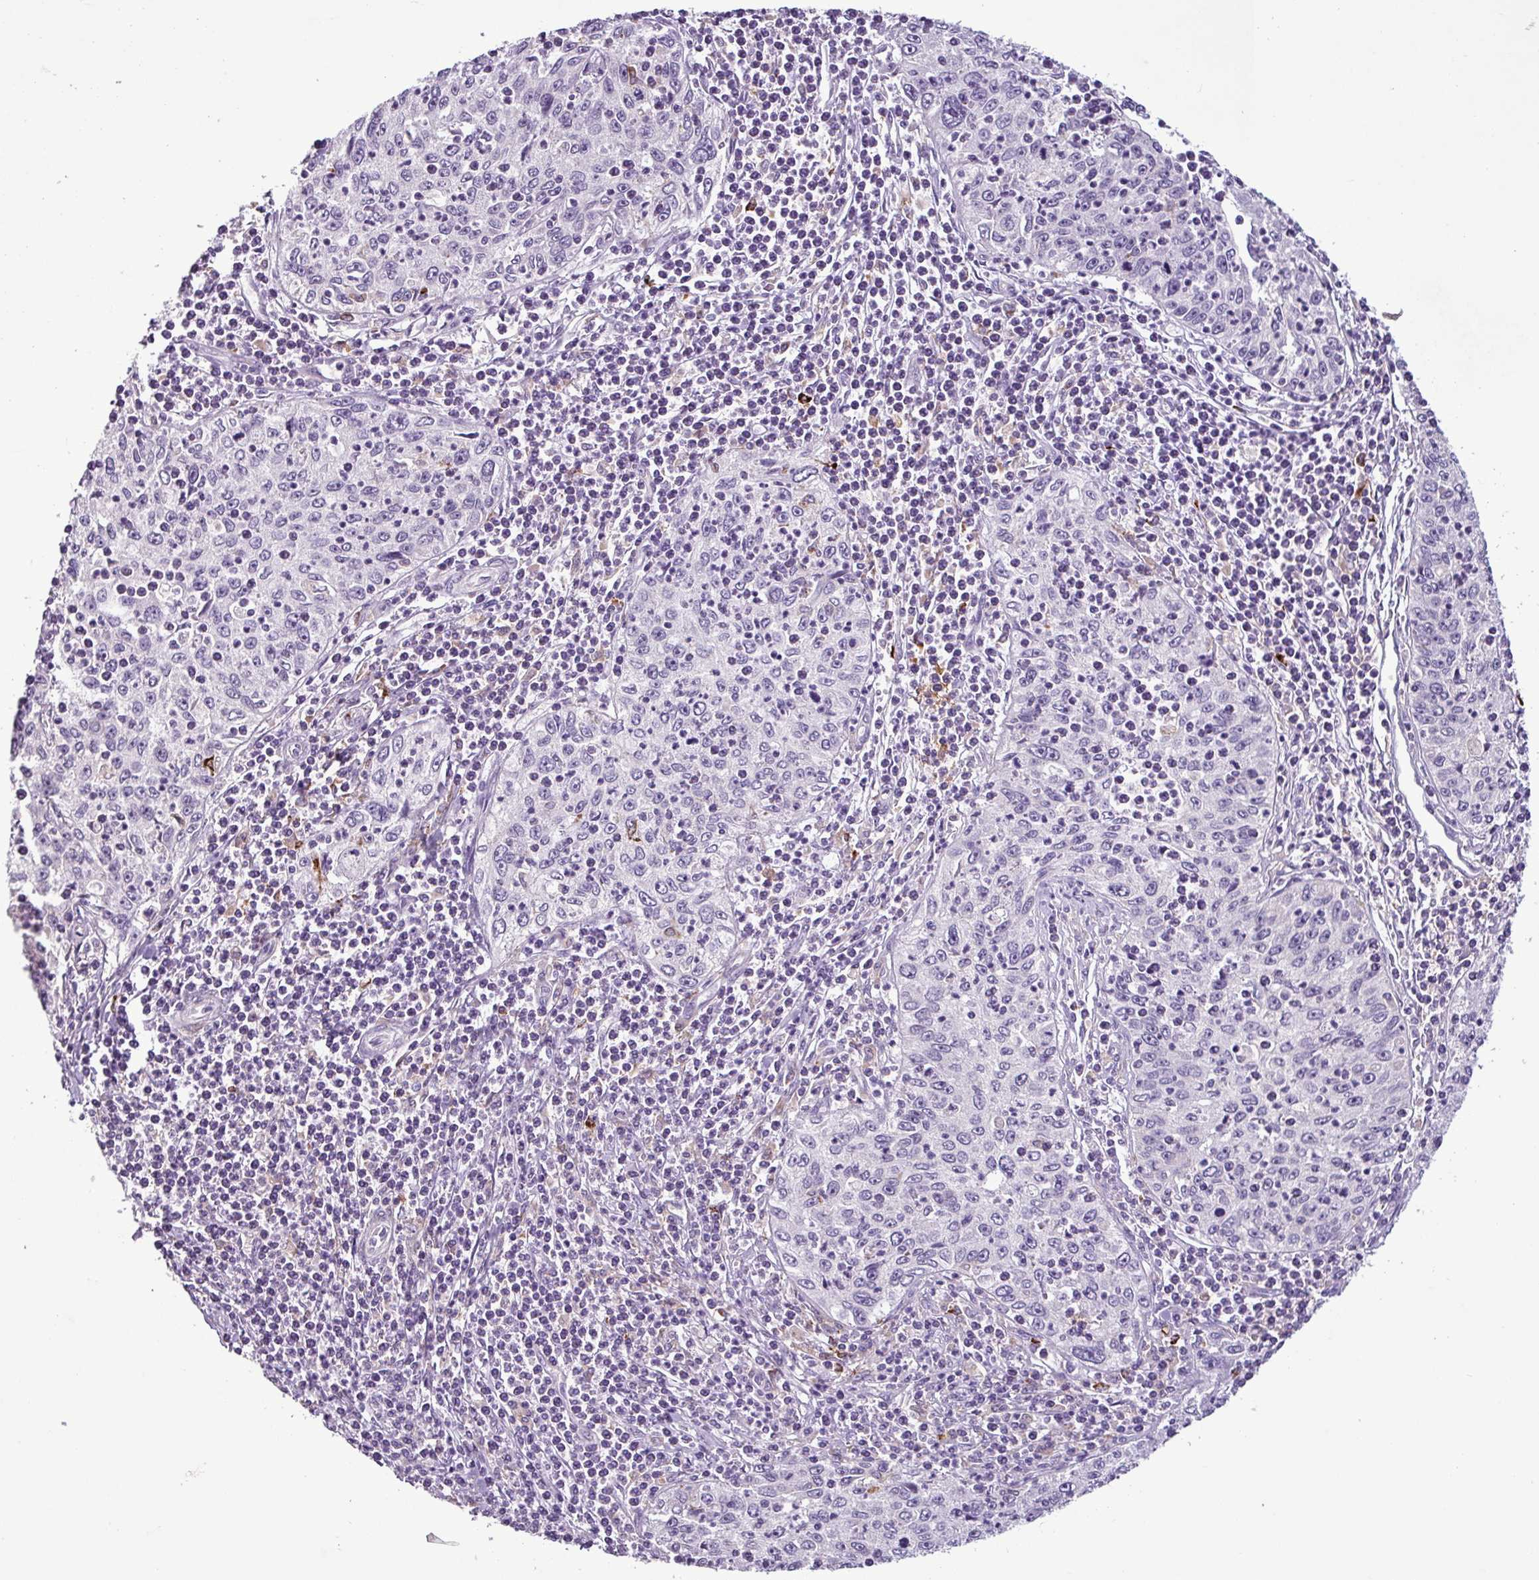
{"staining": {"intensity": "negative", "quantity": "none", "location": "none"}, "tissue": "cervical cancer", "cell_type": "Tumor cells", "image_type": "cancer", "snomed": [{"axis": "morphology", "description": "Squamous cell carcinoma, NOS"}, {"axis": "topography", "description": "Cervix"}], "caption": "The micrograph demonstrates no significant positivity in tumor cells of cervical cancer (squamous cell carcinoma). (Immunohistochemistry, brightfield microscopy, high magnification).", "gene": "C9orf24", "patient": {"sex": "female", "age": 30}}